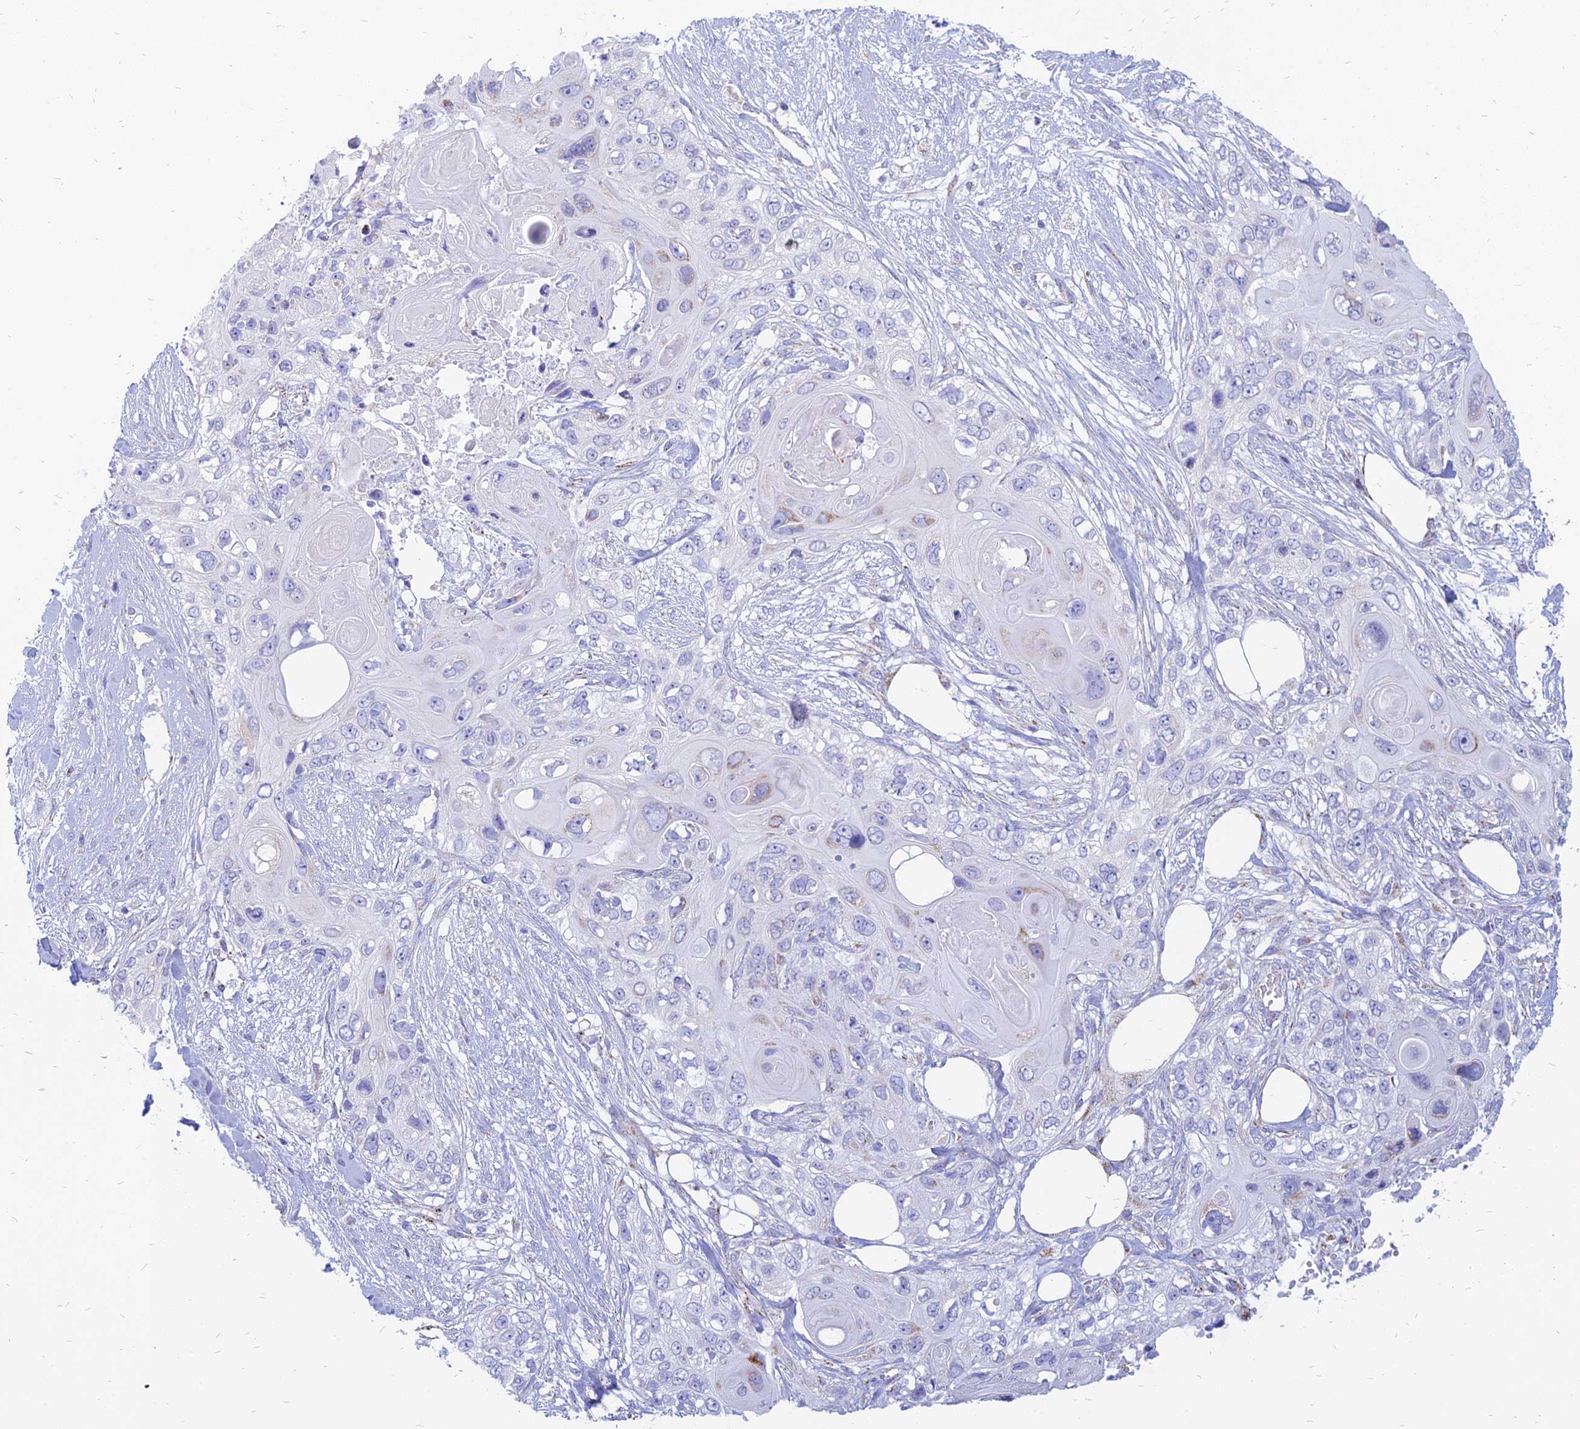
{"staining": {"intensity": "negative", "quantity": "none", "location": "none"}, "tissue": "skin cancer", "cell_type": "Tumor cells", "image_type": "cancer", "snomed": [{"axis": "morphology", "description": "Normal tissue, NOS"}, {"axis": "morphology", "description": "Squamous cell carcinoma, NOS"}, {"axis": "topography", "description": "Skin"}], "caption": "This is a photomicrograph of IHC staining of skin cancer (squamous cell carcinoma), which shows no staining in tumor cells.", "gene": "PACC1", "patient": {"sex": "male", "age": 72}}